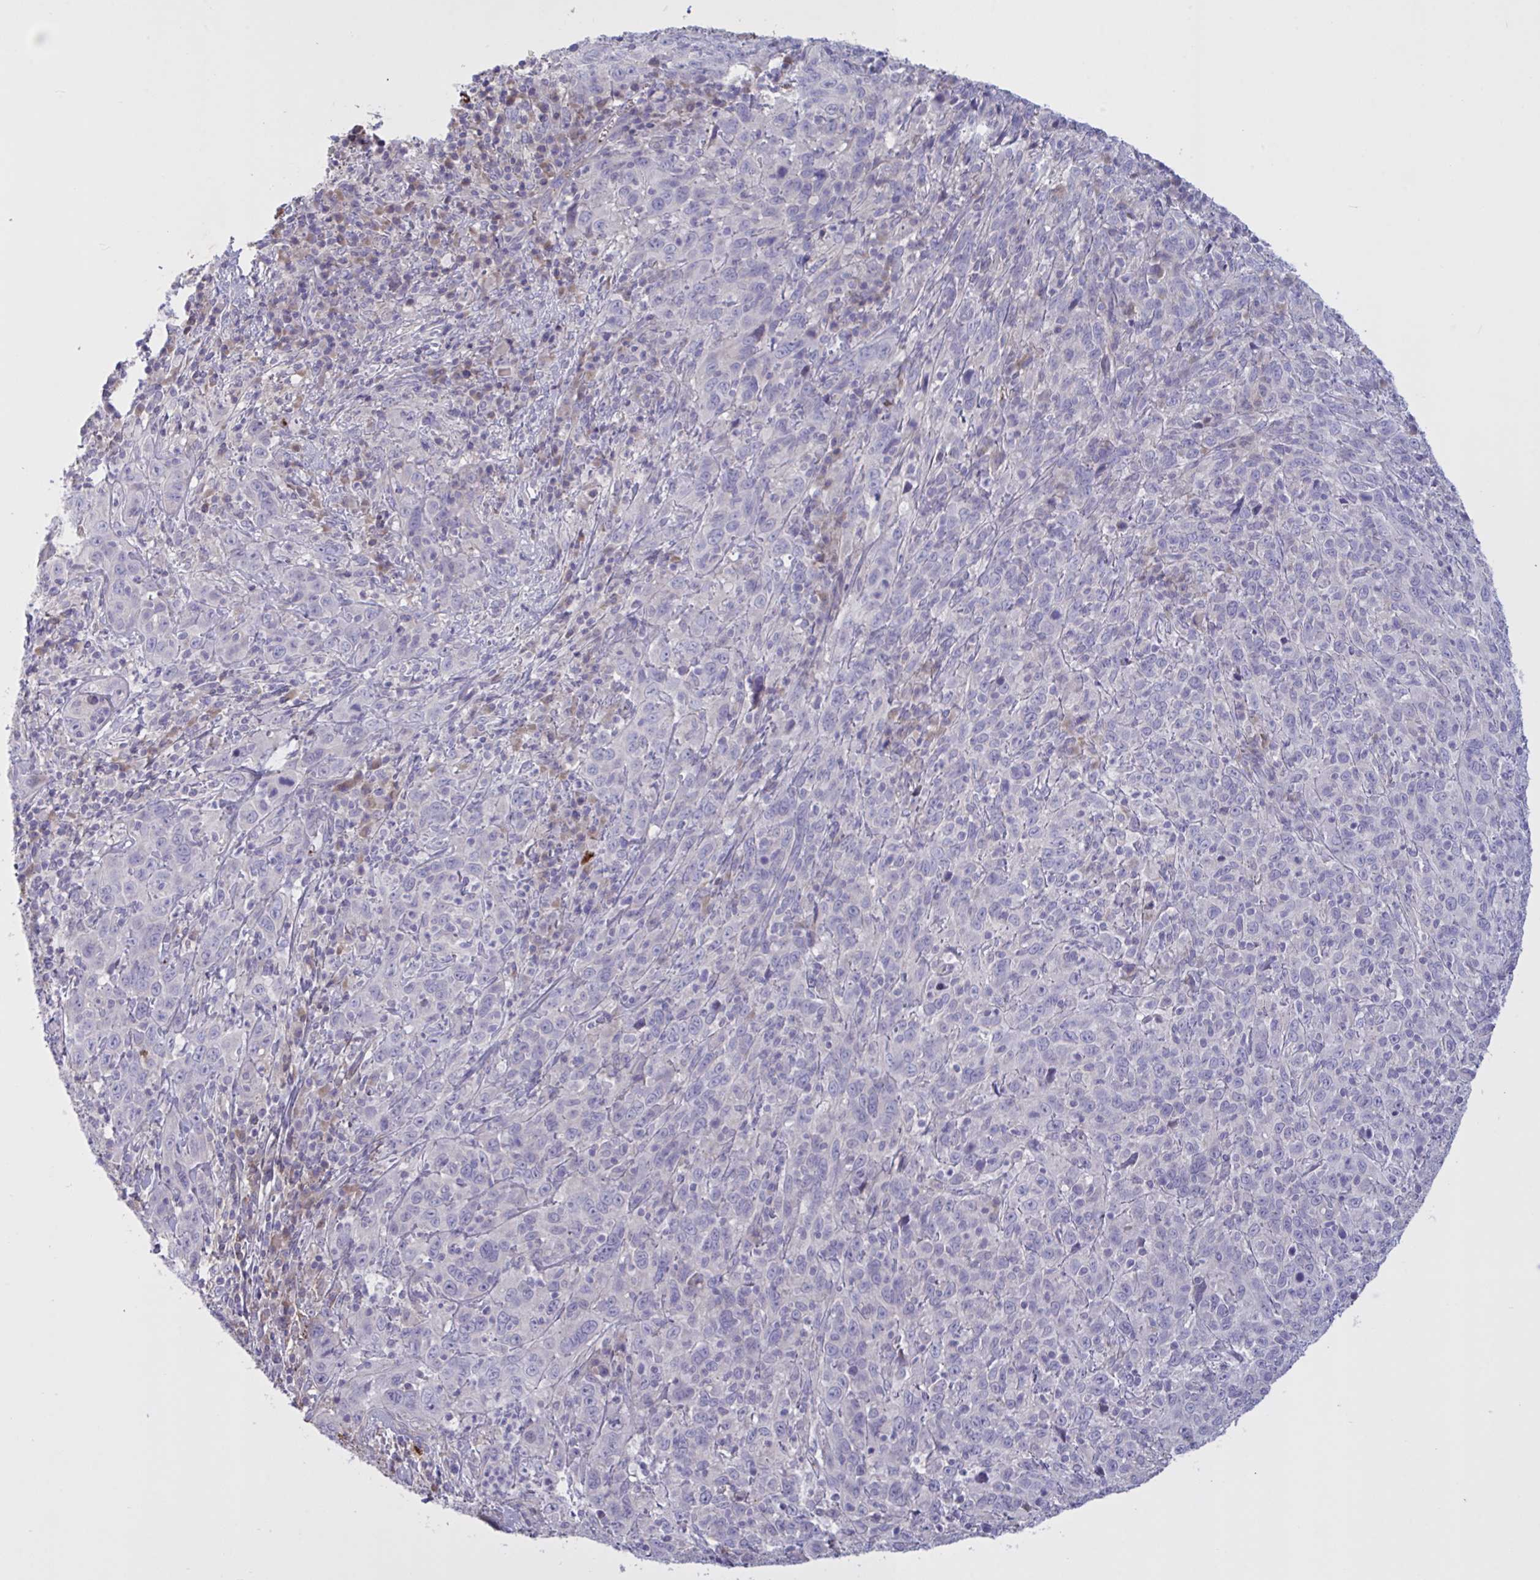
{"staining": {"intensity": "negative", "quantity": "none", "location": "none"}, "tissue": "cervical cancer", "cell_type": "Tumor cells", "image_type": "cancer", "snomed": [{"axis": "morphology", "description": "Squamous cell carcinoma, NOS"}, {"axis": "topography", "description": "Cervix"}], "caption": "Histopathology image shows no significant protein expression in tumor cells of cervical cancer (squamous cell carcinoma).", "gene": "IL1R1", "patient": {"sex": "female", "age": 46}}